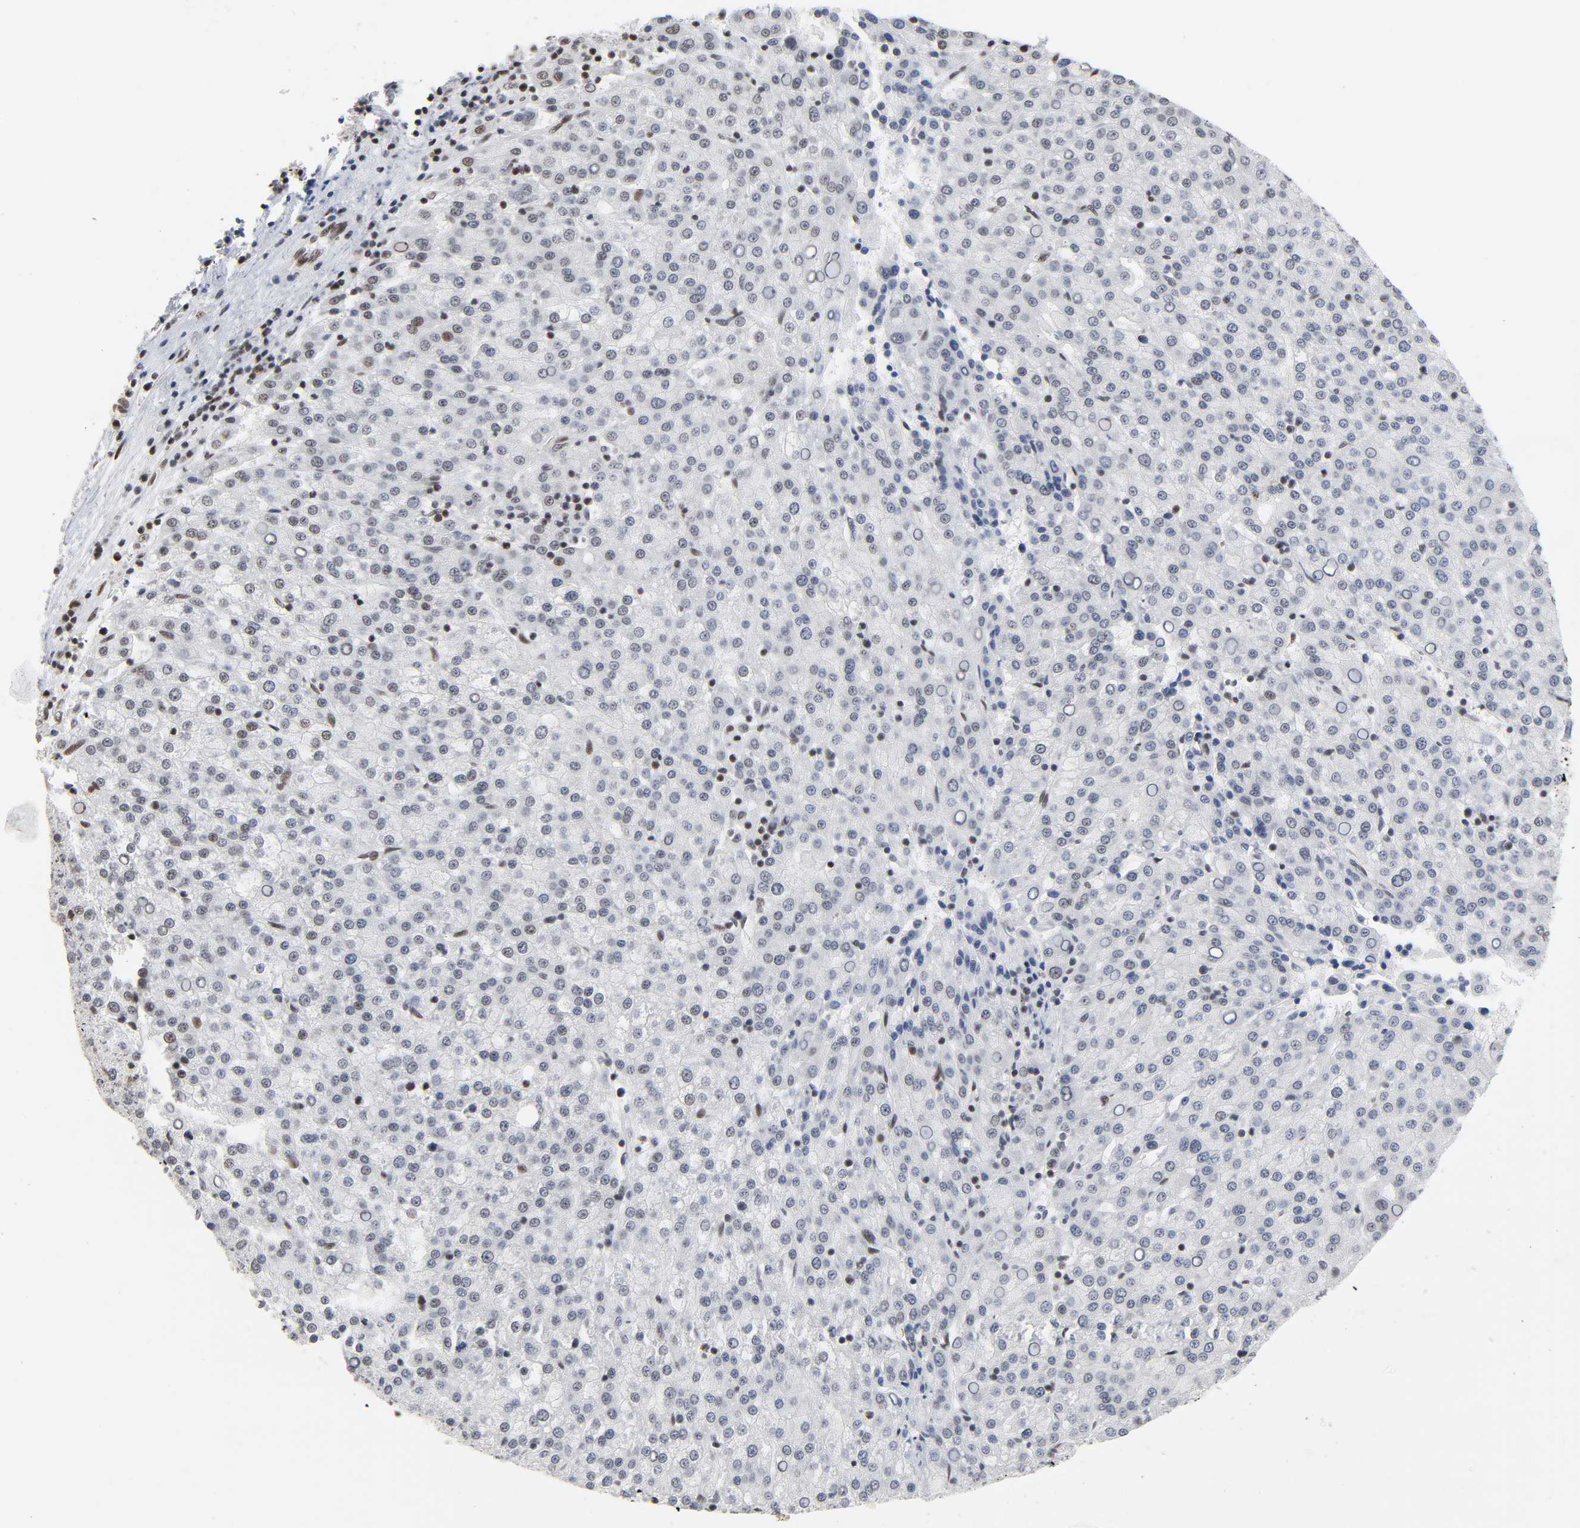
{"staining": {"intensity": "moderate", "quantity": ">75%", "location": "nuclear"}, "tissue": "liver cancer", "cell_type": "Tumor cells", "image_type": "cancer", "snomed": [{"axis": "morphology", "description": "Carcinoma, Hepatocellular, NOS"}, {"axis": "topography", "description": "Liver"}], "caption": "The photomicrograph demonstrates staining of hepatocellular carcinoma (liver), revealing moderate nuclear protein staining (brown color) within tumor cells. (DAB (3,3'-diaminobenzidine) IHC, brown staining for protein, blue staining for nuclei).", "gene": "SUMO1", "patient": {"sex": "female", "age": 58}}